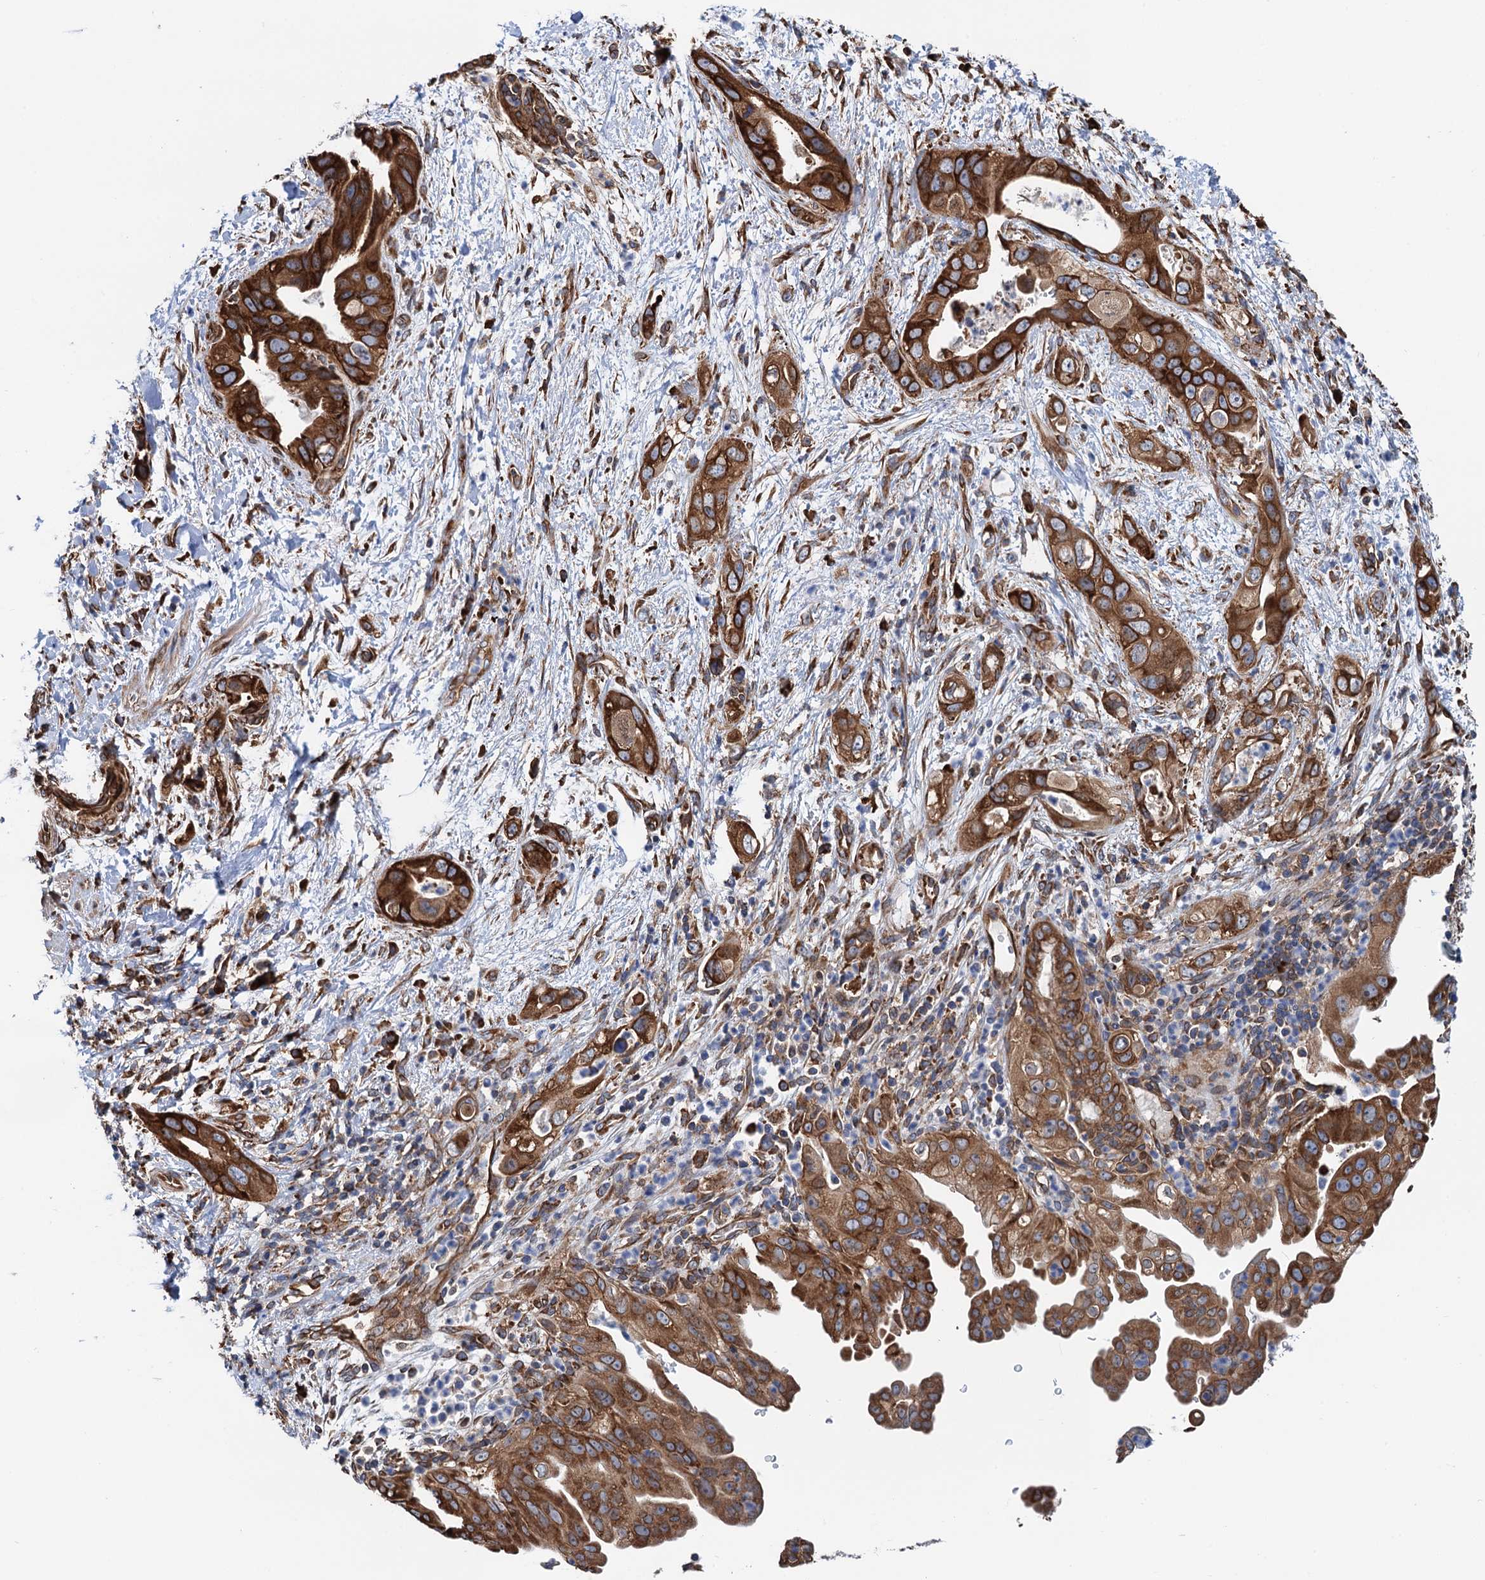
{"staining": {"intensity": "strong", "quantity": ">75%", "location": "cytoplasmic/membranous"}, "tissue": "pancreatic cancer", "cell_type": "Tumor cells", "image_type": "cancer", "snomed": [{"axis": "morphology", "description": "Adenocarcinoma, NOS"}, {"axis": "topography", "description": "Pancreas"}], "caption": "Approximately >75% of tumor cells in pancreatic cancer exhibit strong cytoplasmic/membranous protein positivity as visualized by brown immunohistochemical staining.", "gene": "SLC12A7", "patient": {"sex": "female", "age": 78}}